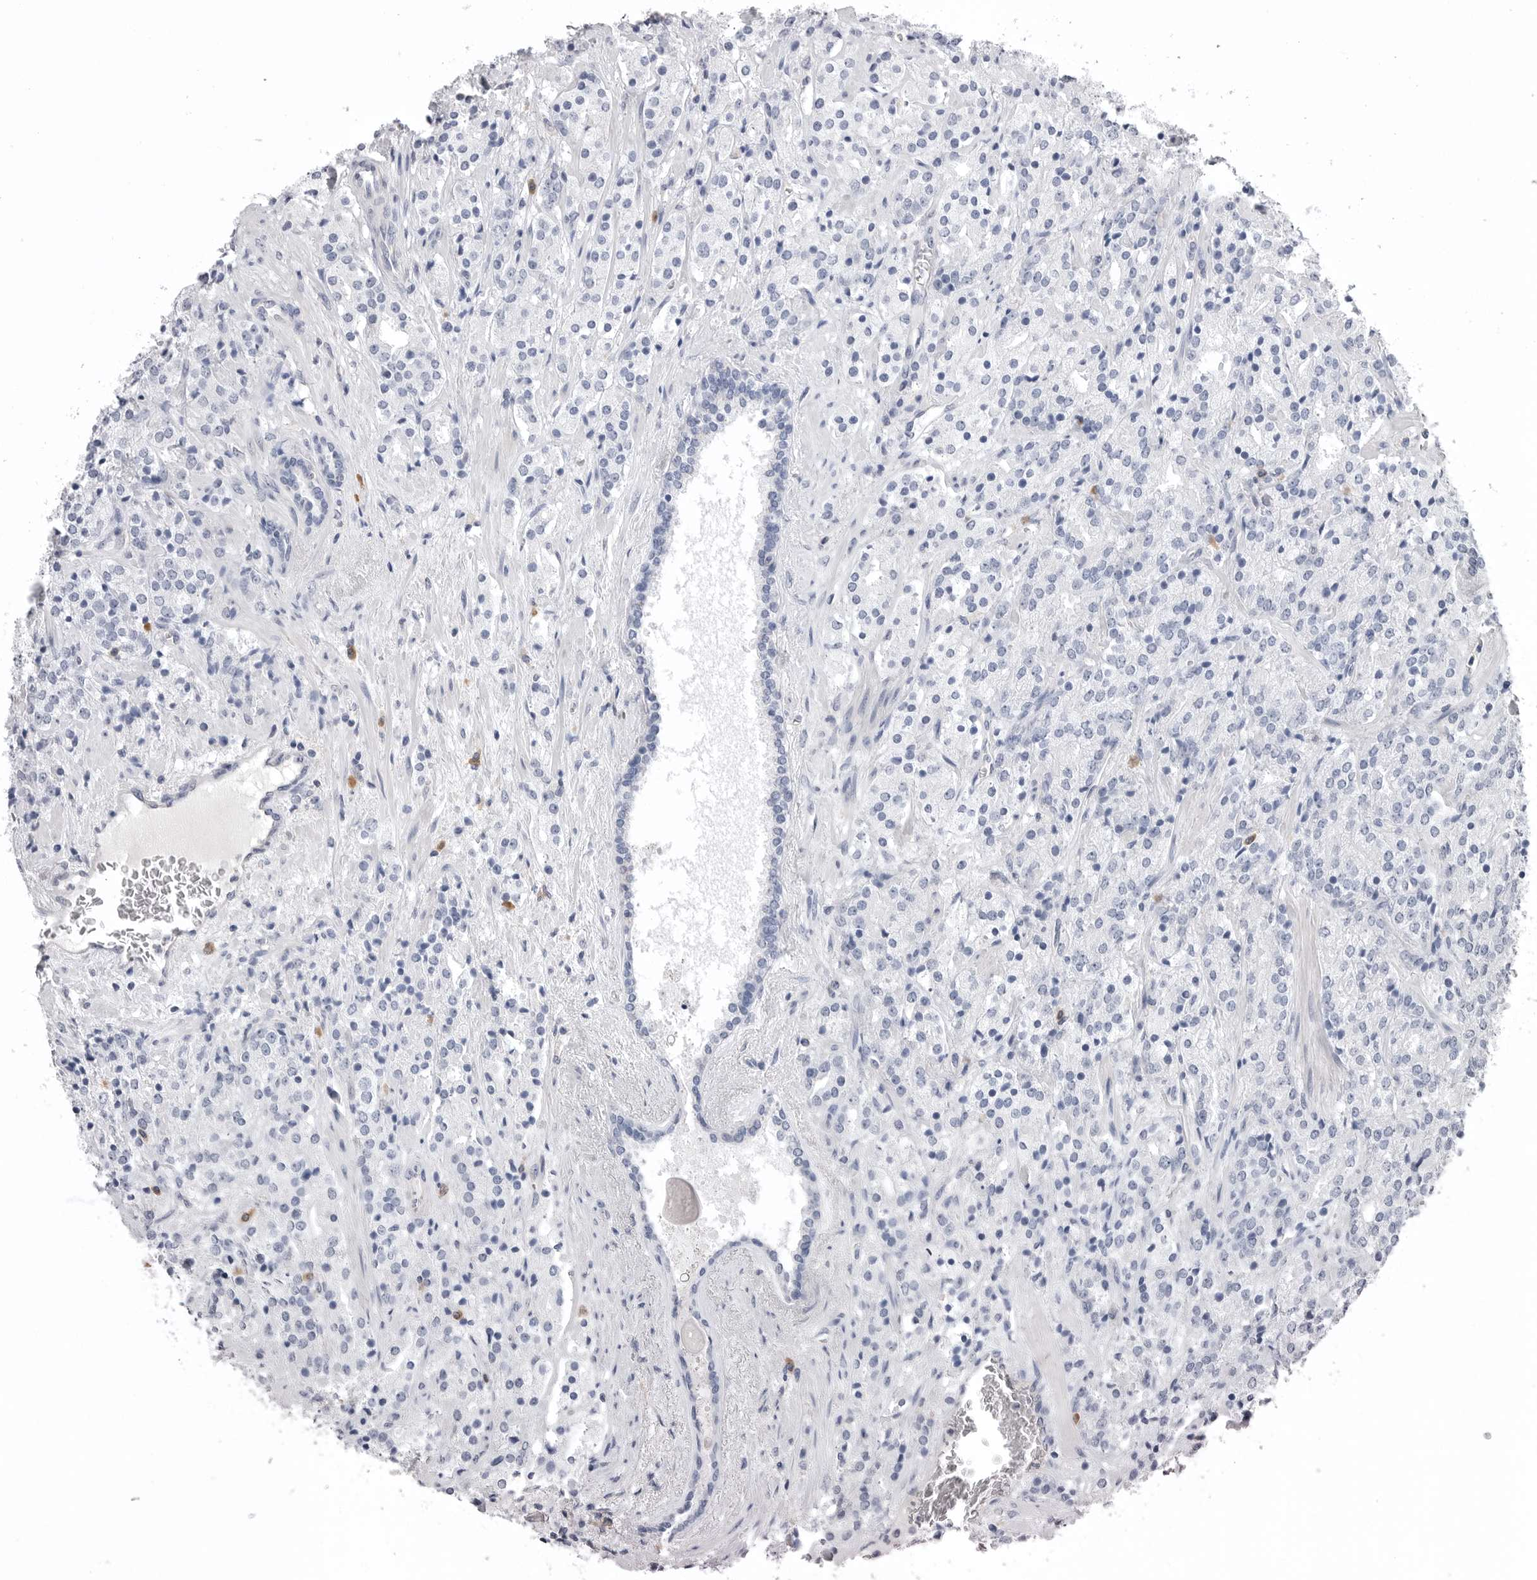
{"staining": {"intensity": "negative", "quantity": "none", "location": "none"}, "tissue": "prostate cancer", "cell_type": "Tumor cells", "image_type": "cancer", "snomed": [{"axis": "morphology", "description": "Adenocarcinoma, High grade"}, {"axis": "topography", "description": "Prostate"}], "caption": "Immunohistochemistry (IHC) histopathology image of neoplastic tissue: human prostate cancer (high-grade adenocarcinoma) stained with DAB reveals no significant protein expression in tumor cells.", "gene": "DLGAP3", "patient": {"sex": "male", "age": 71}}